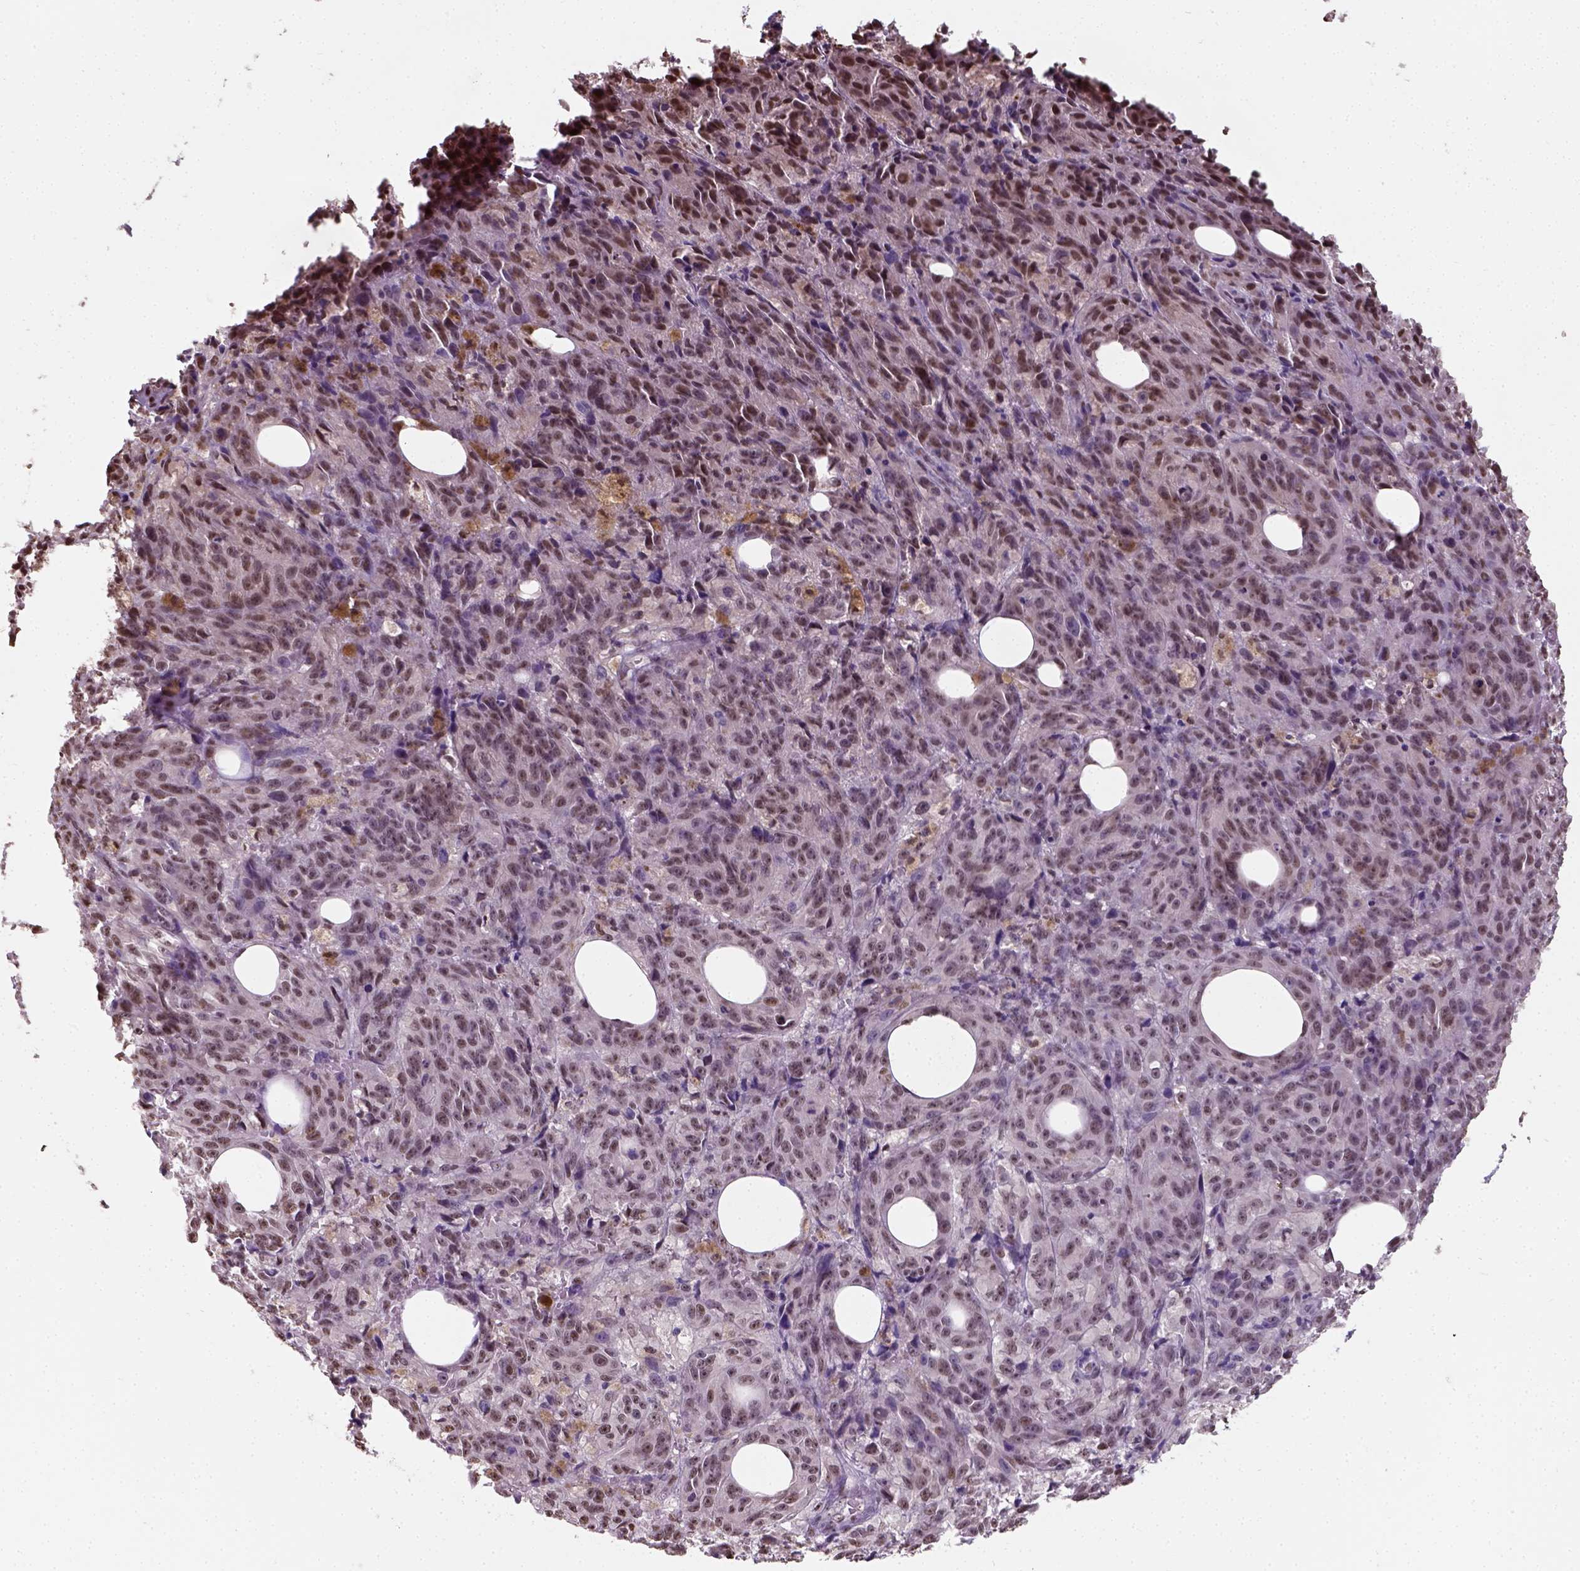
{"staining": {"intensity": "moderate", "quantity": ">75%", "location": "nuclear"}, "tissue": "melanoma", "cell_type": "Tumor cells", "image_type": "cancer", "snomed": [{"axis": "morphology", "description": "Malignant melanoma, NOS"}, {"axis": "topography", "description": "Skin"}], "caption": "Moderate nuclear staining for a protein is seen in about >75% of tumor cells of malignant melanoma using immunohistochemistry.", "gene": "C1orf112", "patient": {"sex": "female", "age": 34}}